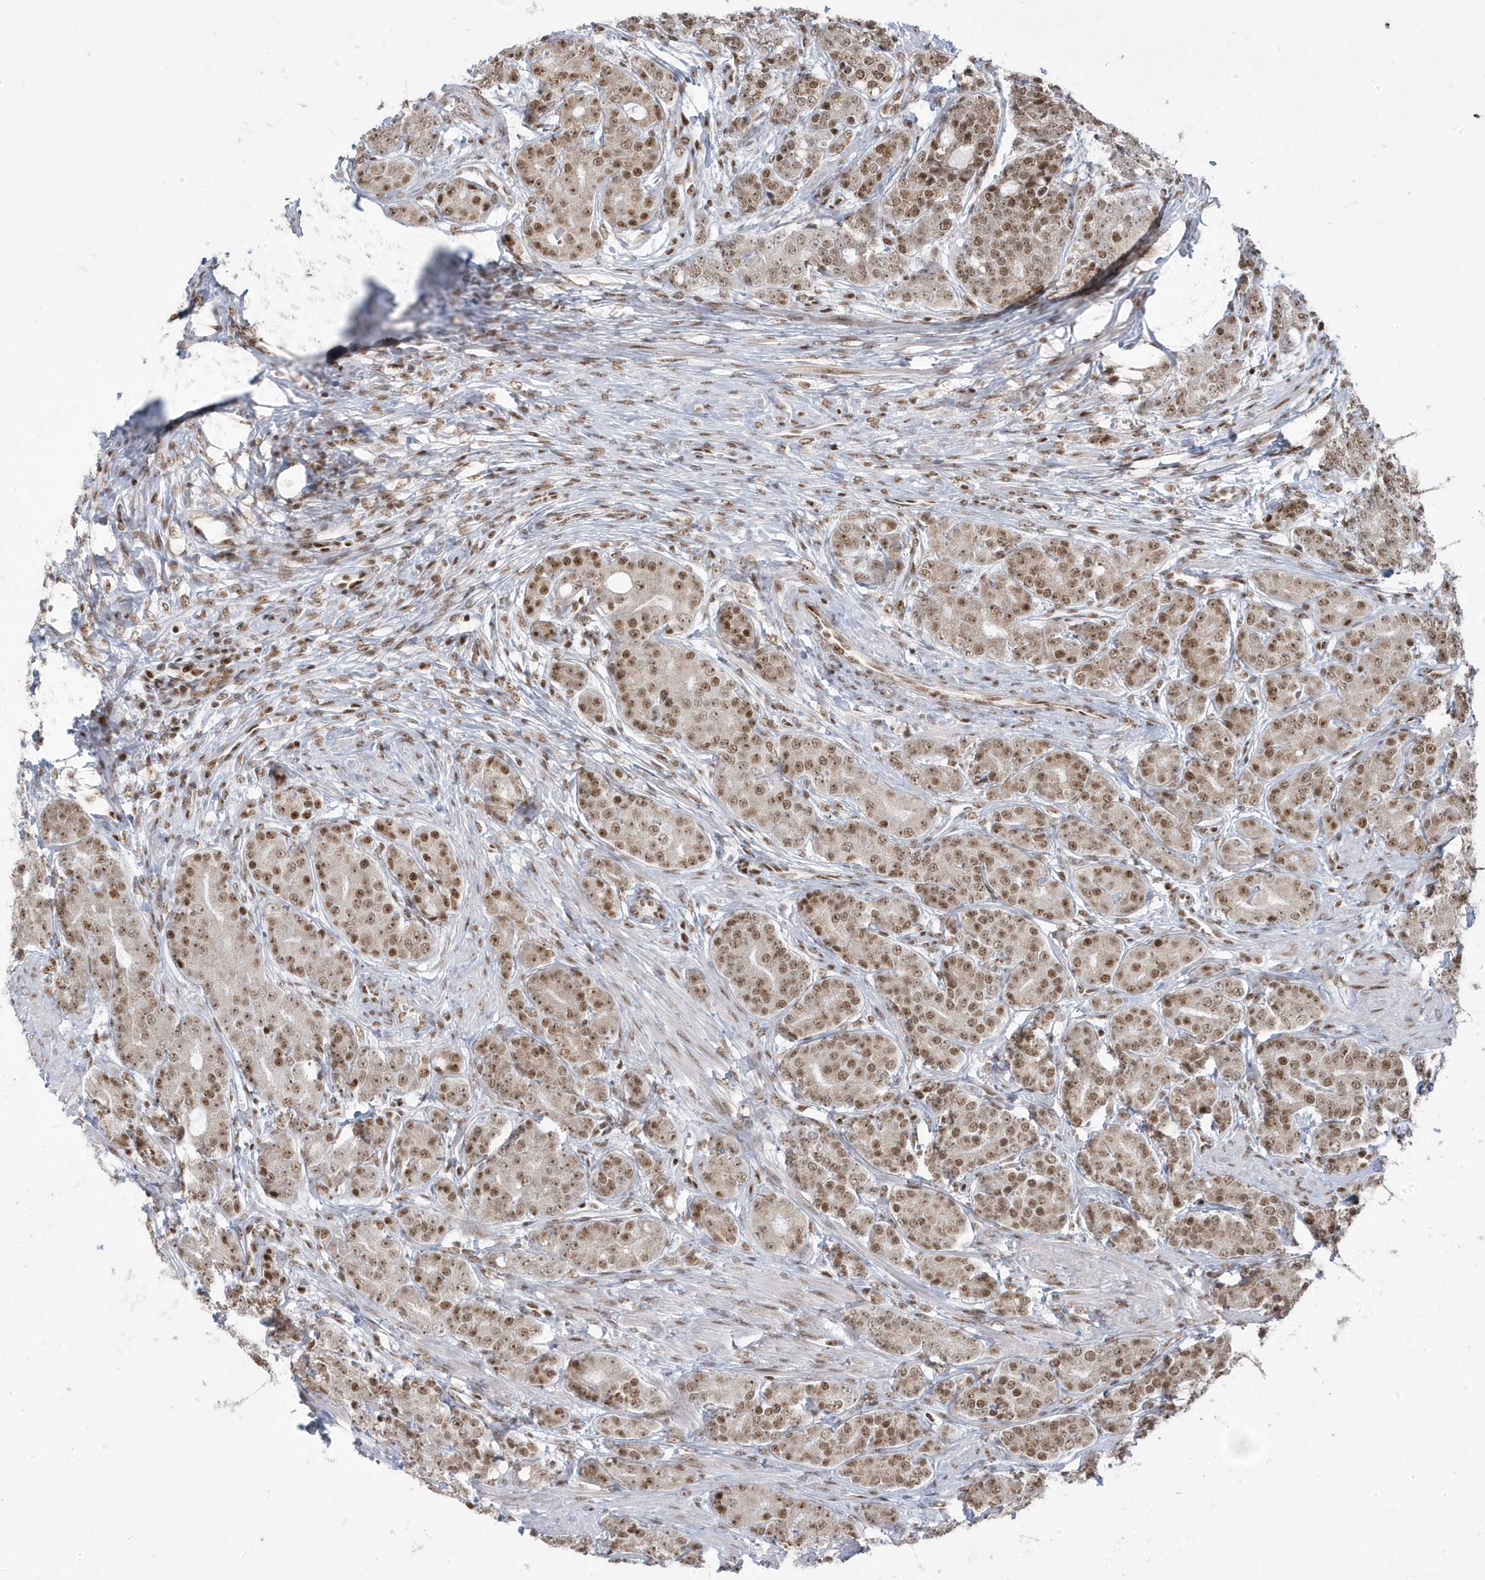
{"staining": {"intensity": "moderate", "quantity": ">75%", "location": "nuclear"}, "tissue": "prostate cancer", "cell_type": "Tumor cells", "image_type": "cancer", "snomed": [{"axis": "morphology", "description": "Adenocarcinoma, High grade"}, {"axis": "topography", "description": "Prostate"}], "caption": "Tumor cells display medium levels of moderate nuclear staining in approximately >75% of cells in prostate cancer.", "gene": "MTREX", "patient": {"sex": "male", "age": 62}}